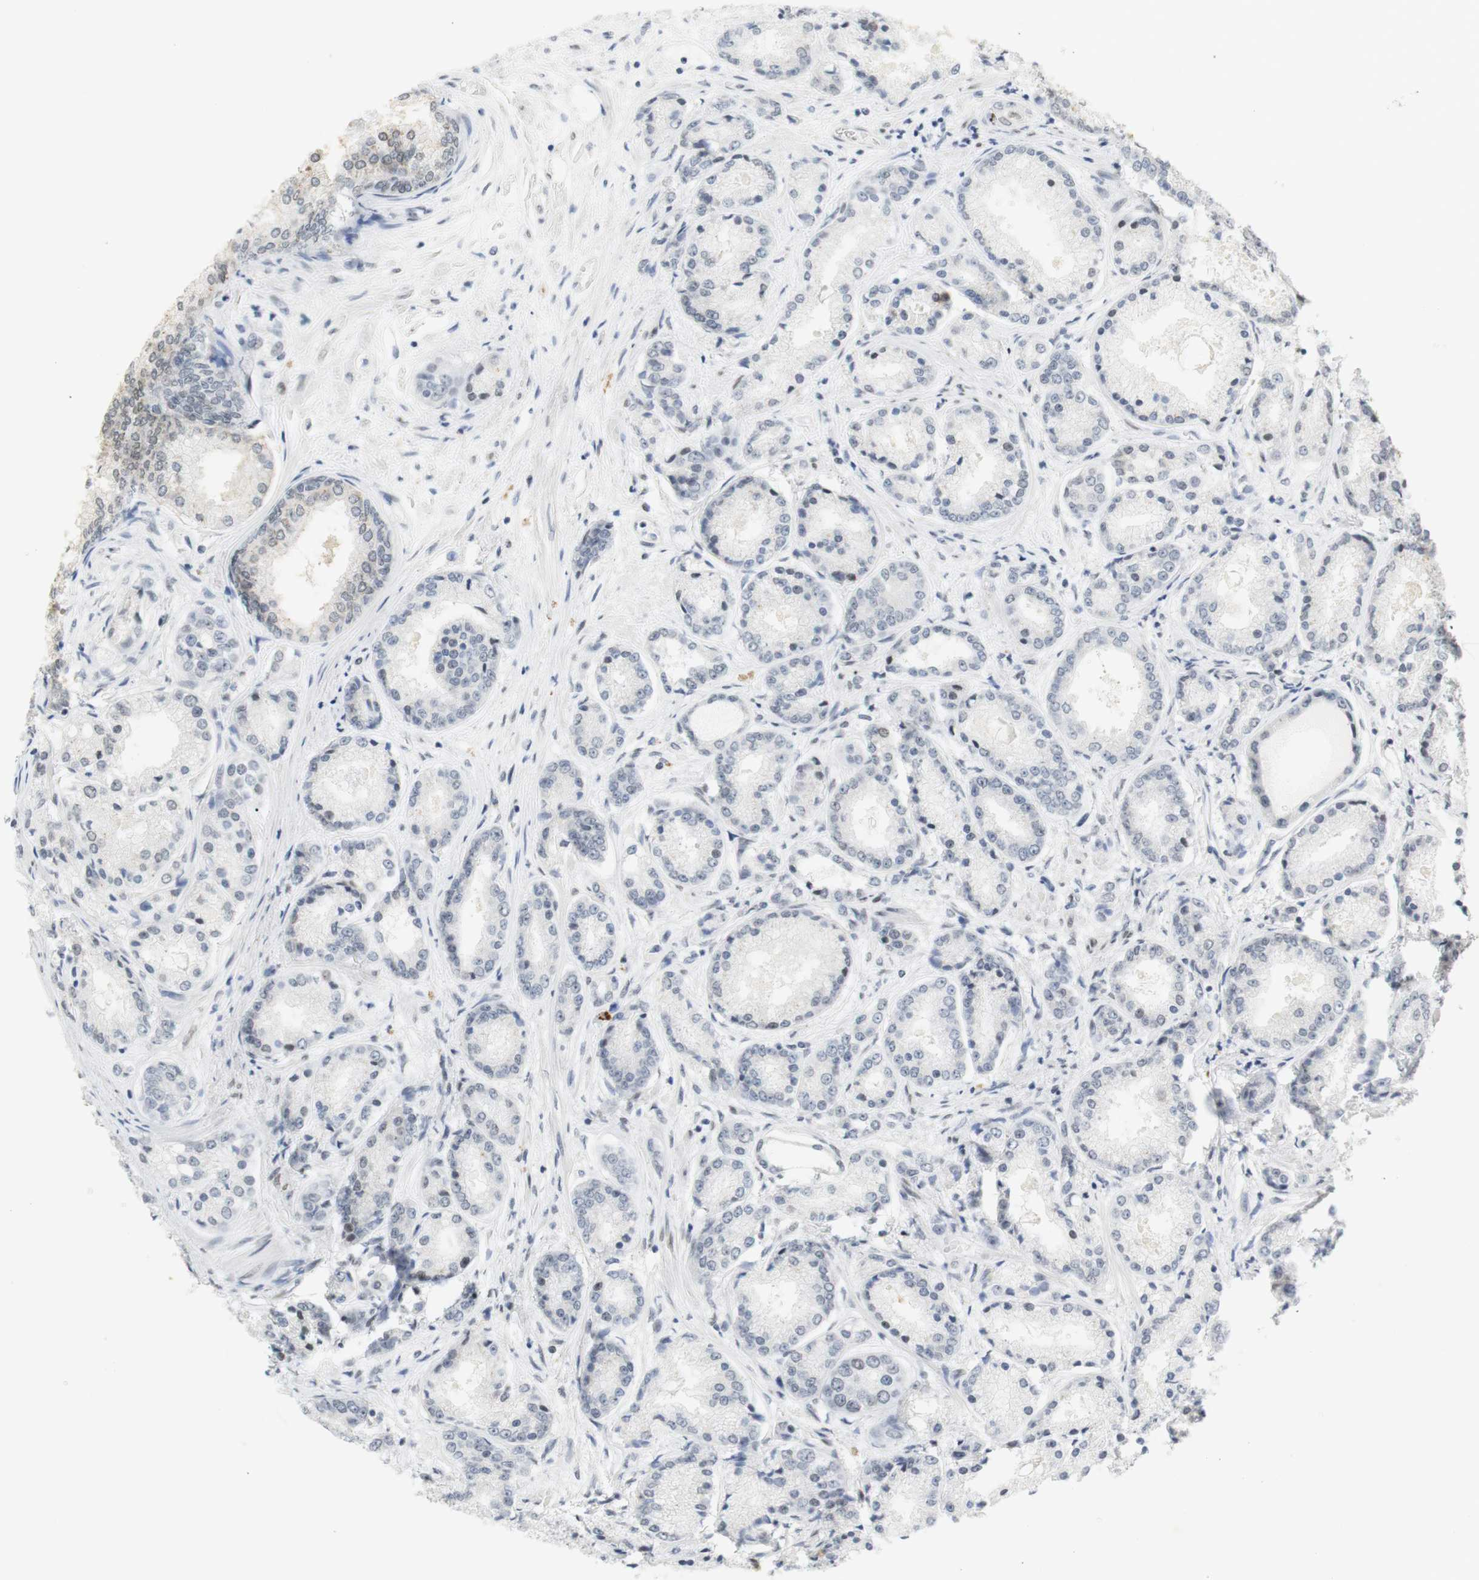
{"staining": {"intensity": "negative", "quantity": "none", "location": "none"}, "tissue": "prostate cancer", "cell_type": "Tumor cells", "image_type": "cancer", "snomed": [{"axis": "morphology", "description": "Adenocarcinoma, High grade"}, {"axis": "topography", "description": "Prostate"}], "caption": "Human prostate cancer stained for a protein using immunohistochemistry (IHC) exhibits no staining in tumor cells.", "gene": "BMI1", "patient": {"sex": "male", "age": 59}}